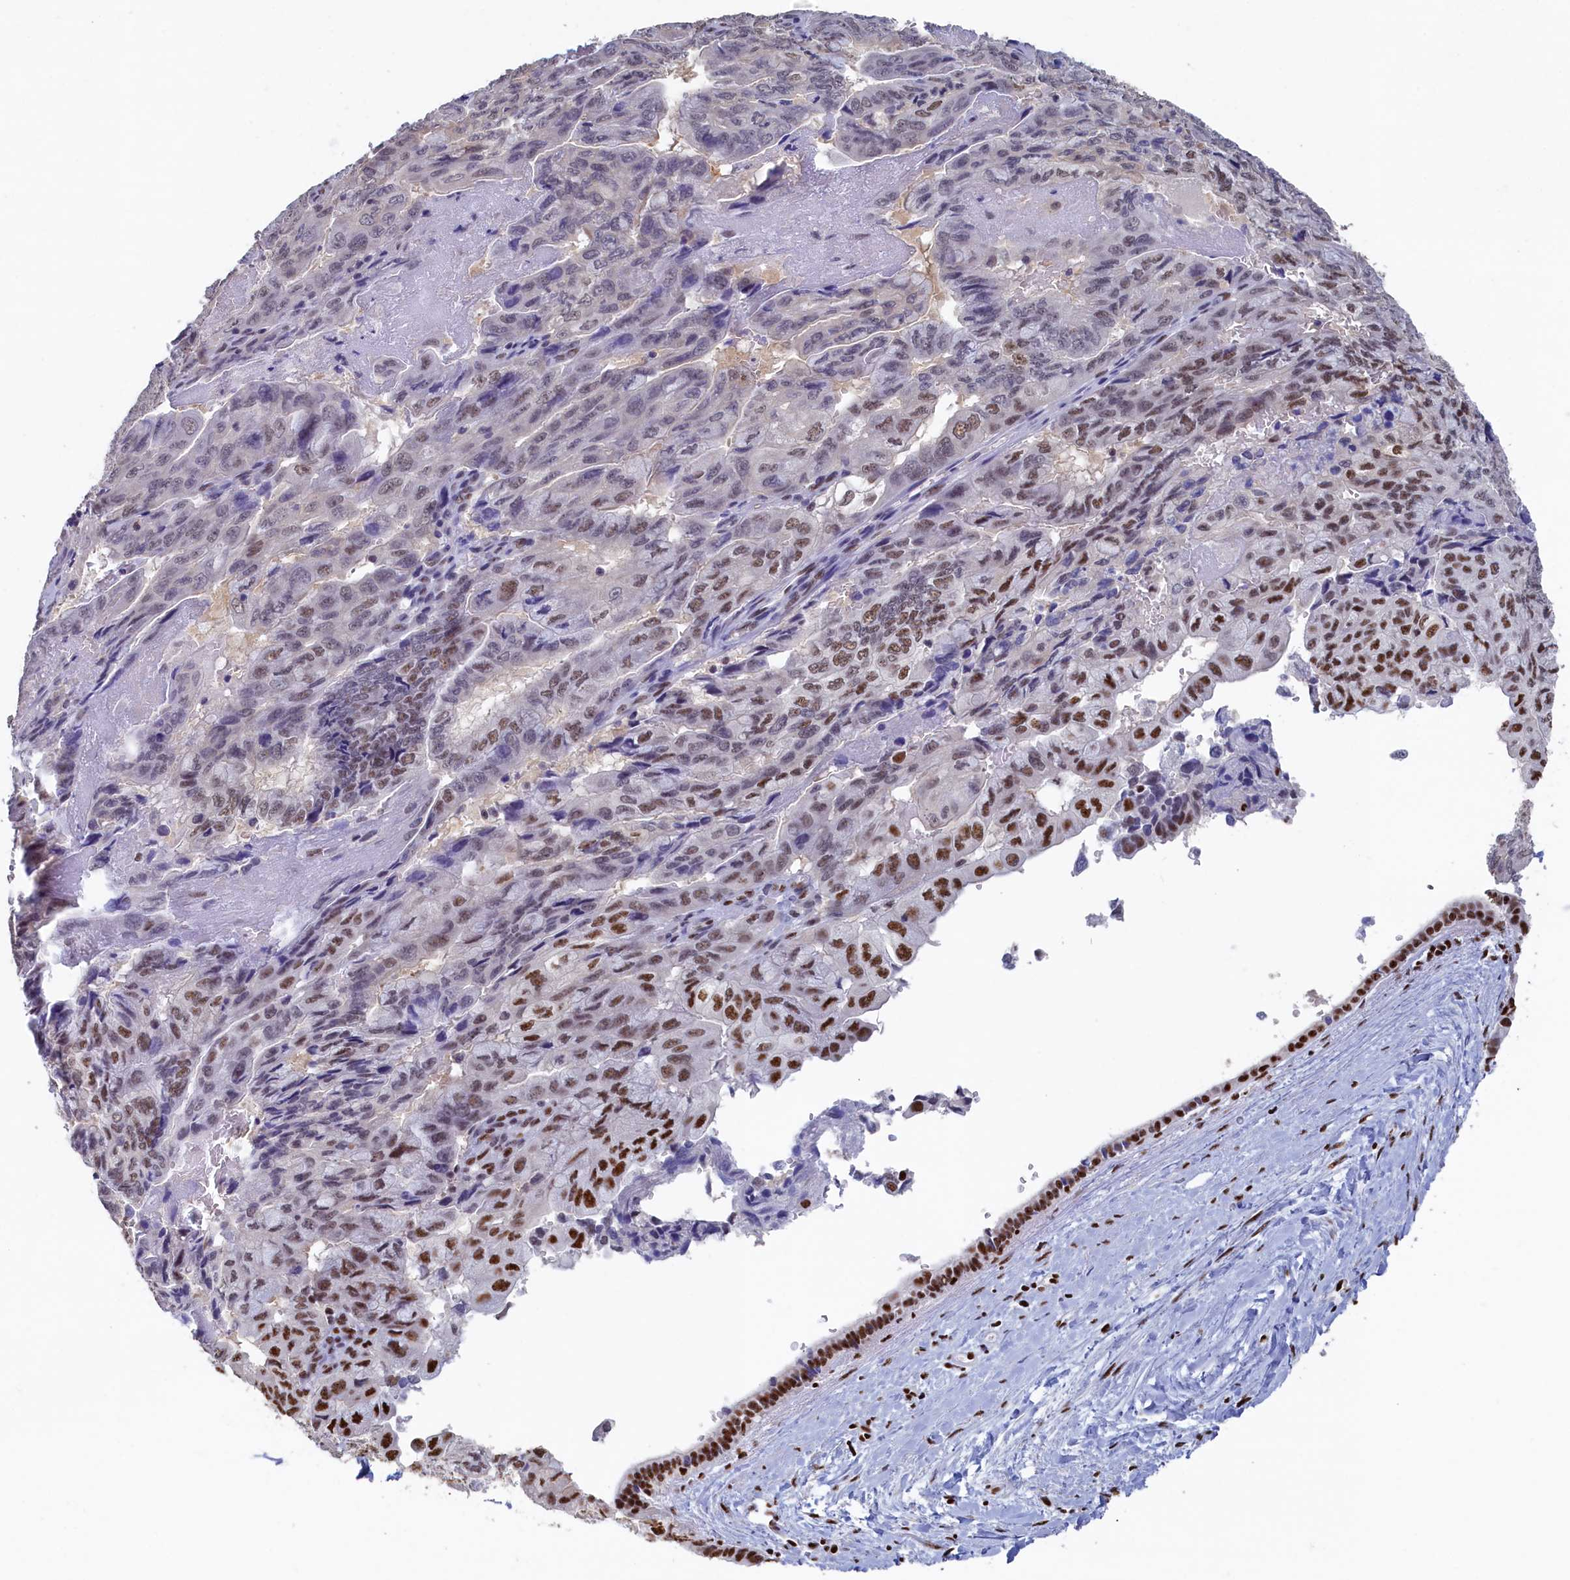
{"staining": {"intensity": "strong", "quantity": "<25%", "location": "nuclear"}, "tissue": "pancreatic cancer", "cell_type": "Tumor cells", "image_type": "cancer", "snomed": [{"axis": "morphology", "description": "Adenocarcinoma, NOS"}, {"axis": "topography", "description": "Pancreas"}], "caption": "Immunohistochemical staining of human pancreatic cancer exhibits strong nuclear protein staining in about <25% of tumor cells.", "gene": "MOSPD3", "patient": {"sex": "male", "age": 51}}